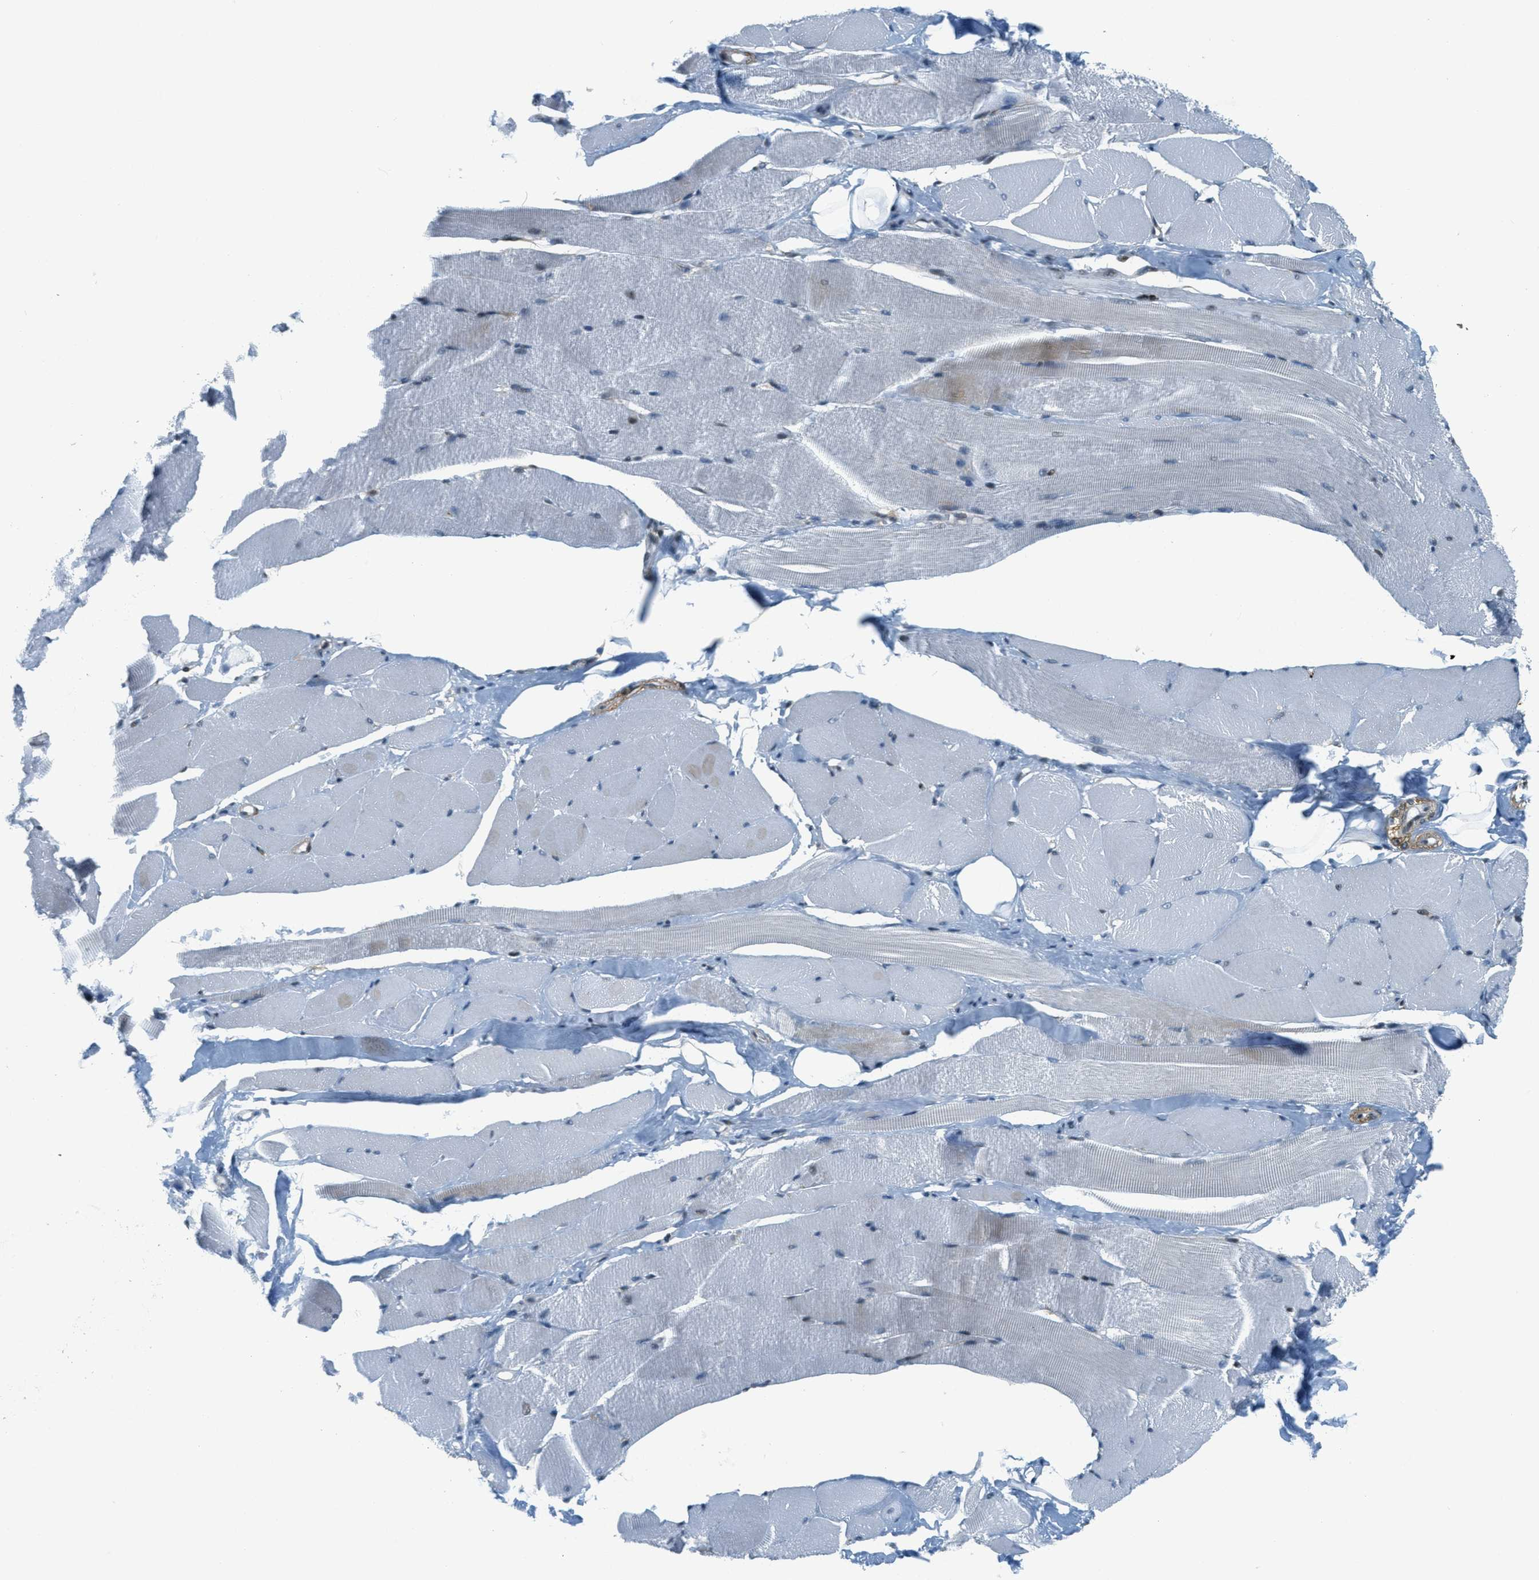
{"staining": {"intensity": "moderate", "quantity": "25%-75%", "location": "nuclear"}, "tissue": "skeletal muscle", "cell_type": "Myocytes", "image_type": "normal", "snomed": [{"axis": "morphology", "description": "Normal tissue, NOS"}, {"axis": "topography", "description": "Skeletal muscle"}, {"axis": "topography", "description": "Peripheral nerve tissue"}], "caption": "A brown stain shows moderate nuclear staining of a protein in myocytes of benign human skeletal muscle. Nuclei are stained in blue.", "gene": "ZDHHC23", "patient": {"sex": "female", "age": 84}}